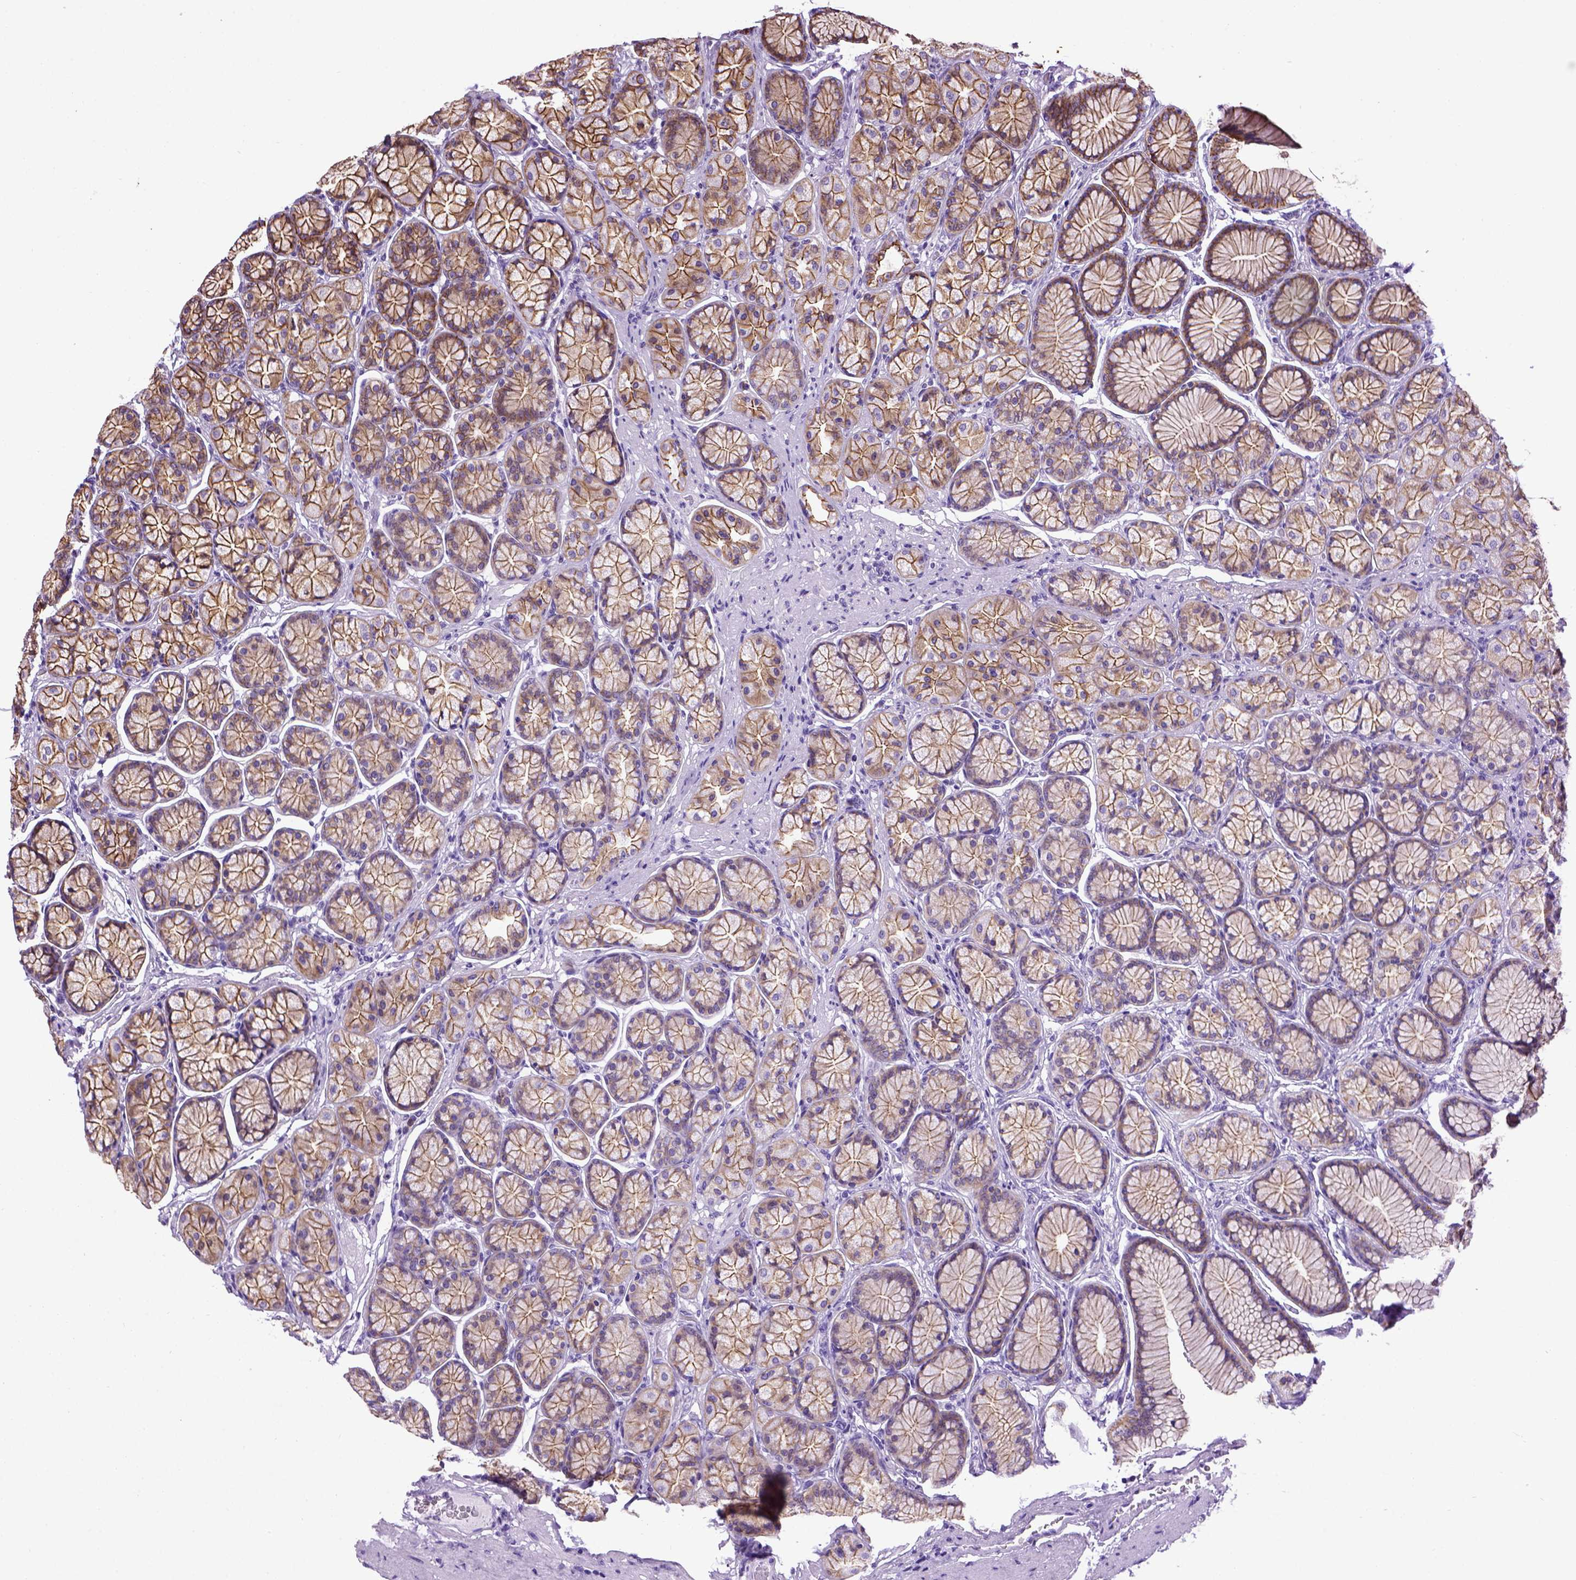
{"staining": {"intensity": "strong", "quantity": ">75%", "location": "cytoplasmic/membranous"}, "tissue": "stomach", "cell_type": "Glandular cells", "image_type": "normal", "snomed": [{"axis": "morphology", "description": "Normal tissue, NOS"}, {"axis": "morphology", "description": "Adenocarcinoma, NOS"}, {"axis": "morphology", "description": "Adenocarcinoma, High grade"}, {"axis": "topography", "description": "Stomach, upper"}, {"axis": "topography", "description": "Stomach"}], "caption": "Immunohistochemical staining of unremarkable stomach demonstrates >75% levels of strong cytoplasmic/membranous protein positivity in about >75% of glandular cells.", "gene": "CDH1", "patient": {"sex": "female", "age": 65}}